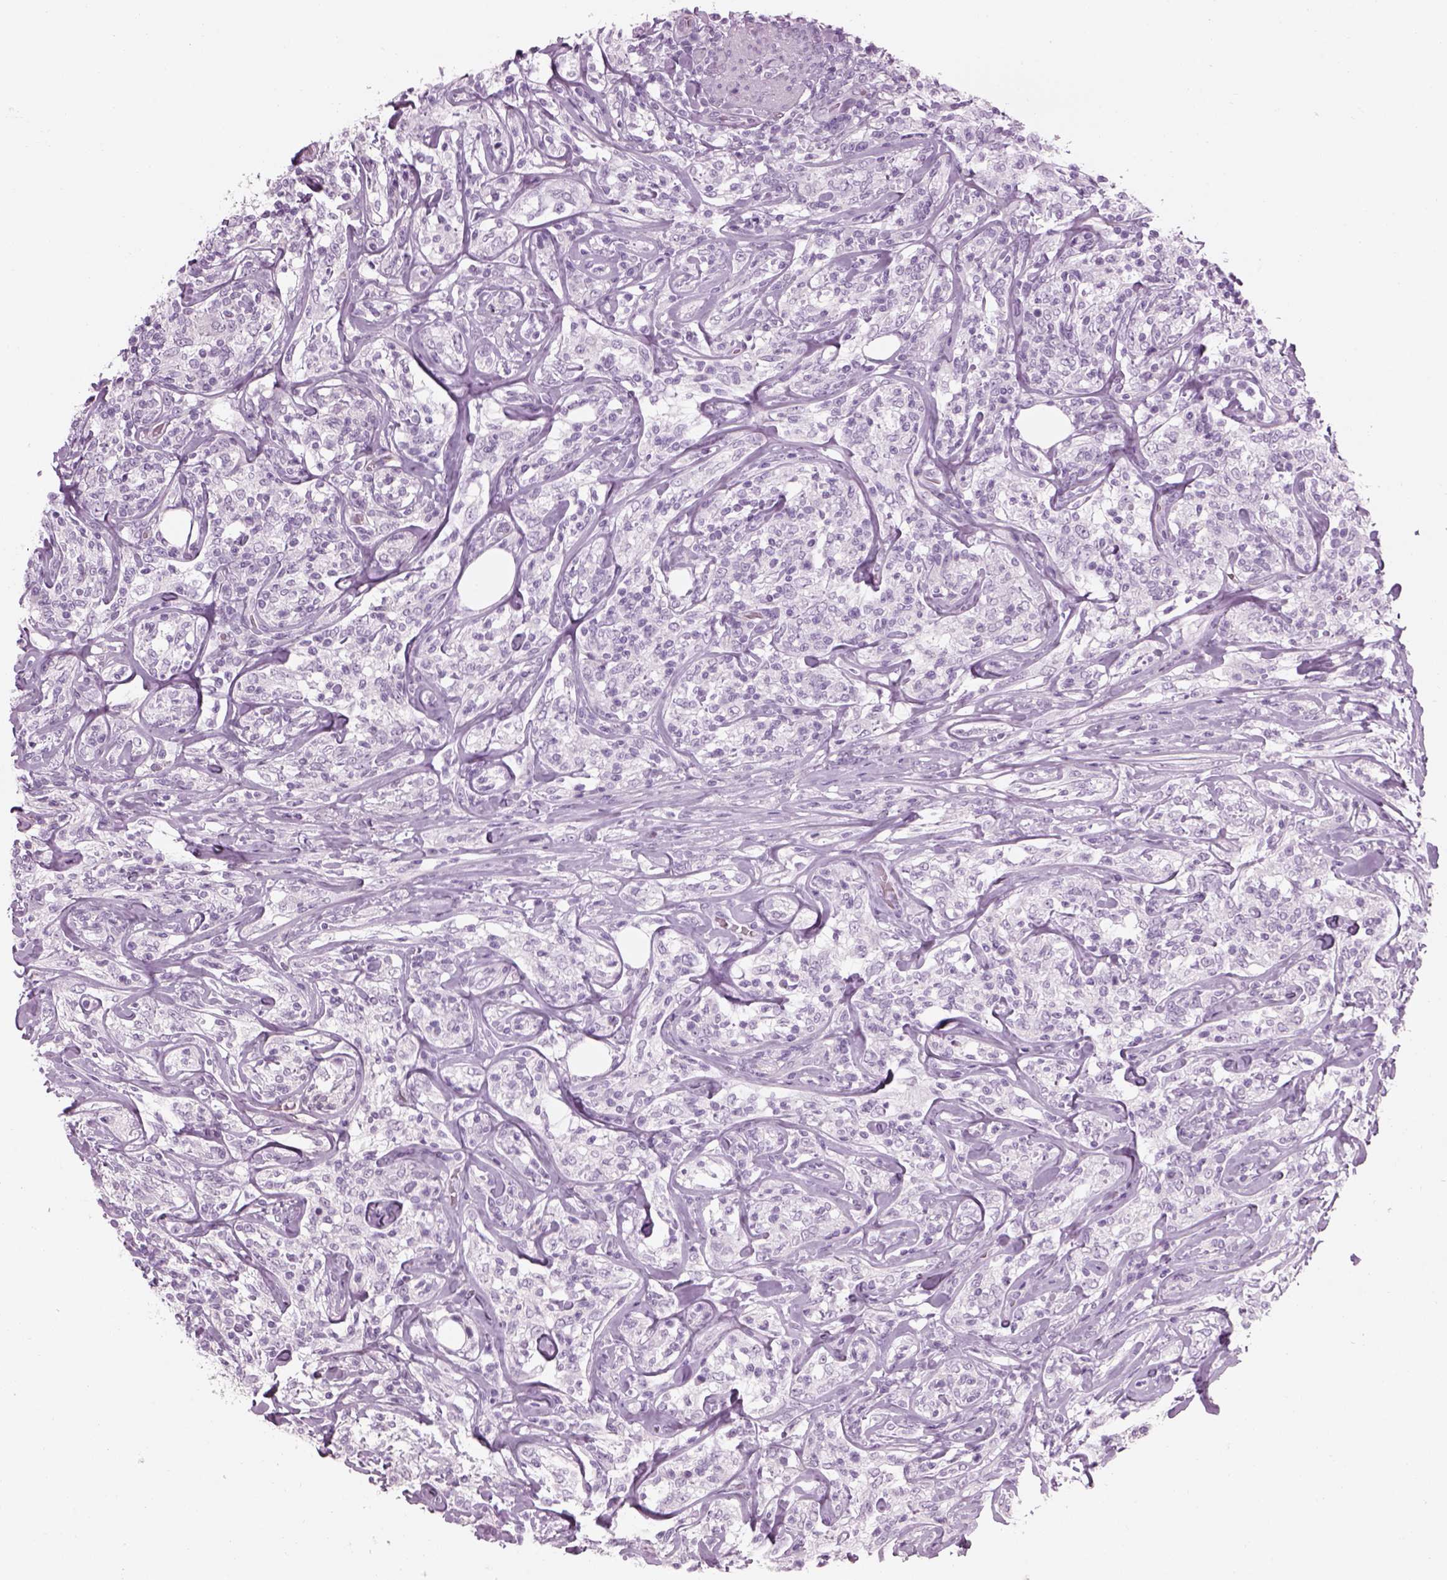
{"staining": {"intensity": "negative", "quantity": "none", "location": "none"}, "tissue": "lymphoma", "cell_type": "Tumor cells", "image_type": "cancer", "snomed": [{"axis": "morphology", "description": "Malignant lymphoma, non-Hodgkin's type, High grade"}, {"axis": "topography", "description": "Lymph node"}], "caption": "Human high-grade malignant lymphoma, non-Hodgkin's type stained for a protein using immunohistochemistry reveals no staining in tumor cells.", "gene": "GAS2L2", "patient": {"sex": "female", "age": 84}}